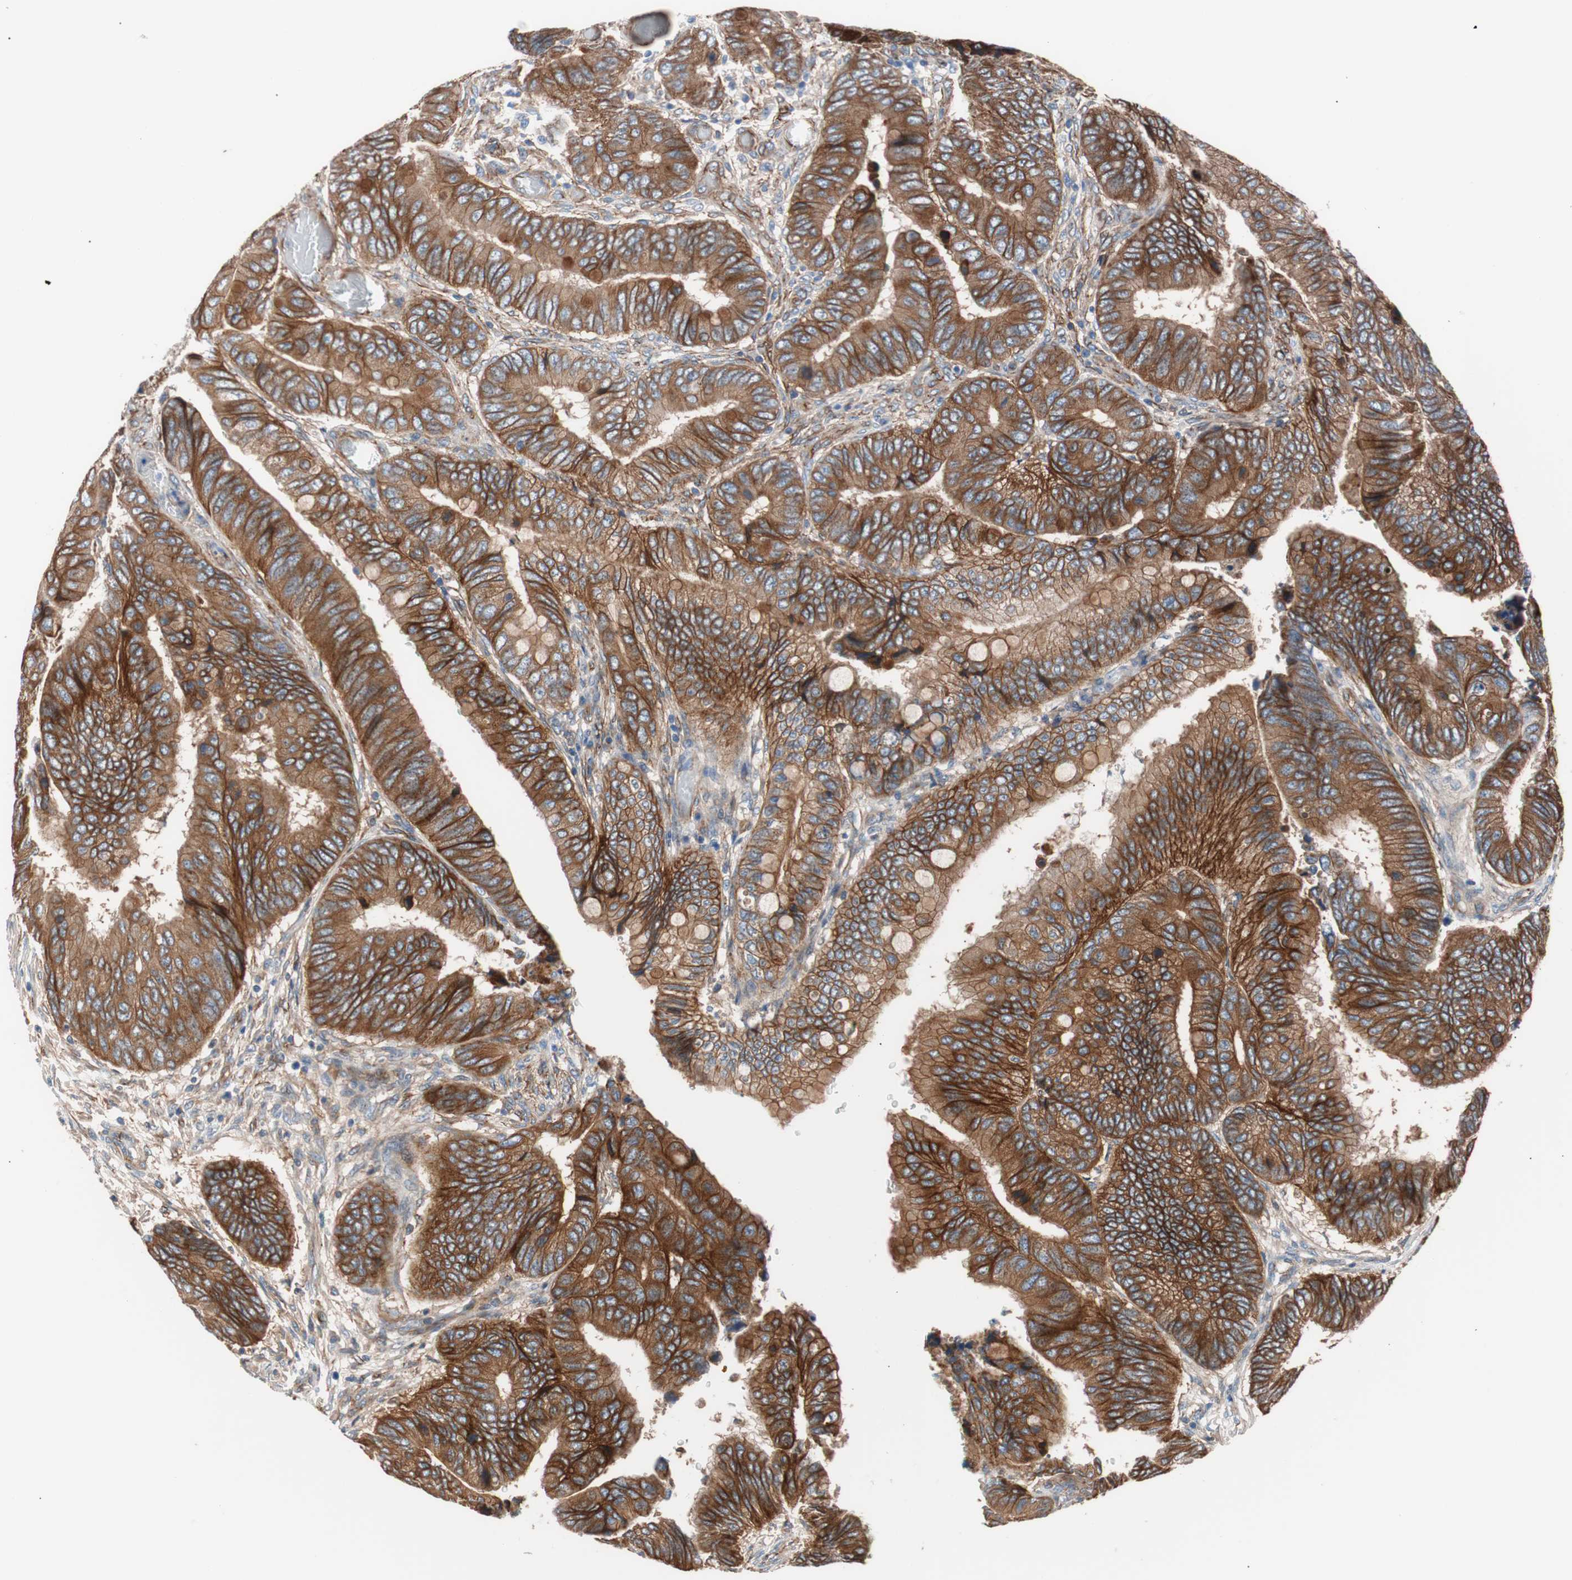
{"staining": {"intensity": "strong", "quantity": ">75%", "location": "cytoplasmic/membranous"}, "tissue": "colorectal cancer", "cell_type": "Tumor cells", "image_type": "cancer", "snomed": [{"axis": "morphology", "description": "Normal tissue, NOS"}, {"axis": "morphology", "description": "Adenocarcinoma, NOS"}, {"axis": "topography", "description": "Rectum"}, {"axis": "topography", "description": "Peripheral nerve tissue"}], "caption": "Tumor cells show high levels of strong cytoplasmic/membranous positivity in about >75% of cells in colorectal adenocarcinoma.", "gene": "SPINT1", "patient": {"sex": "male", "age": 92}}